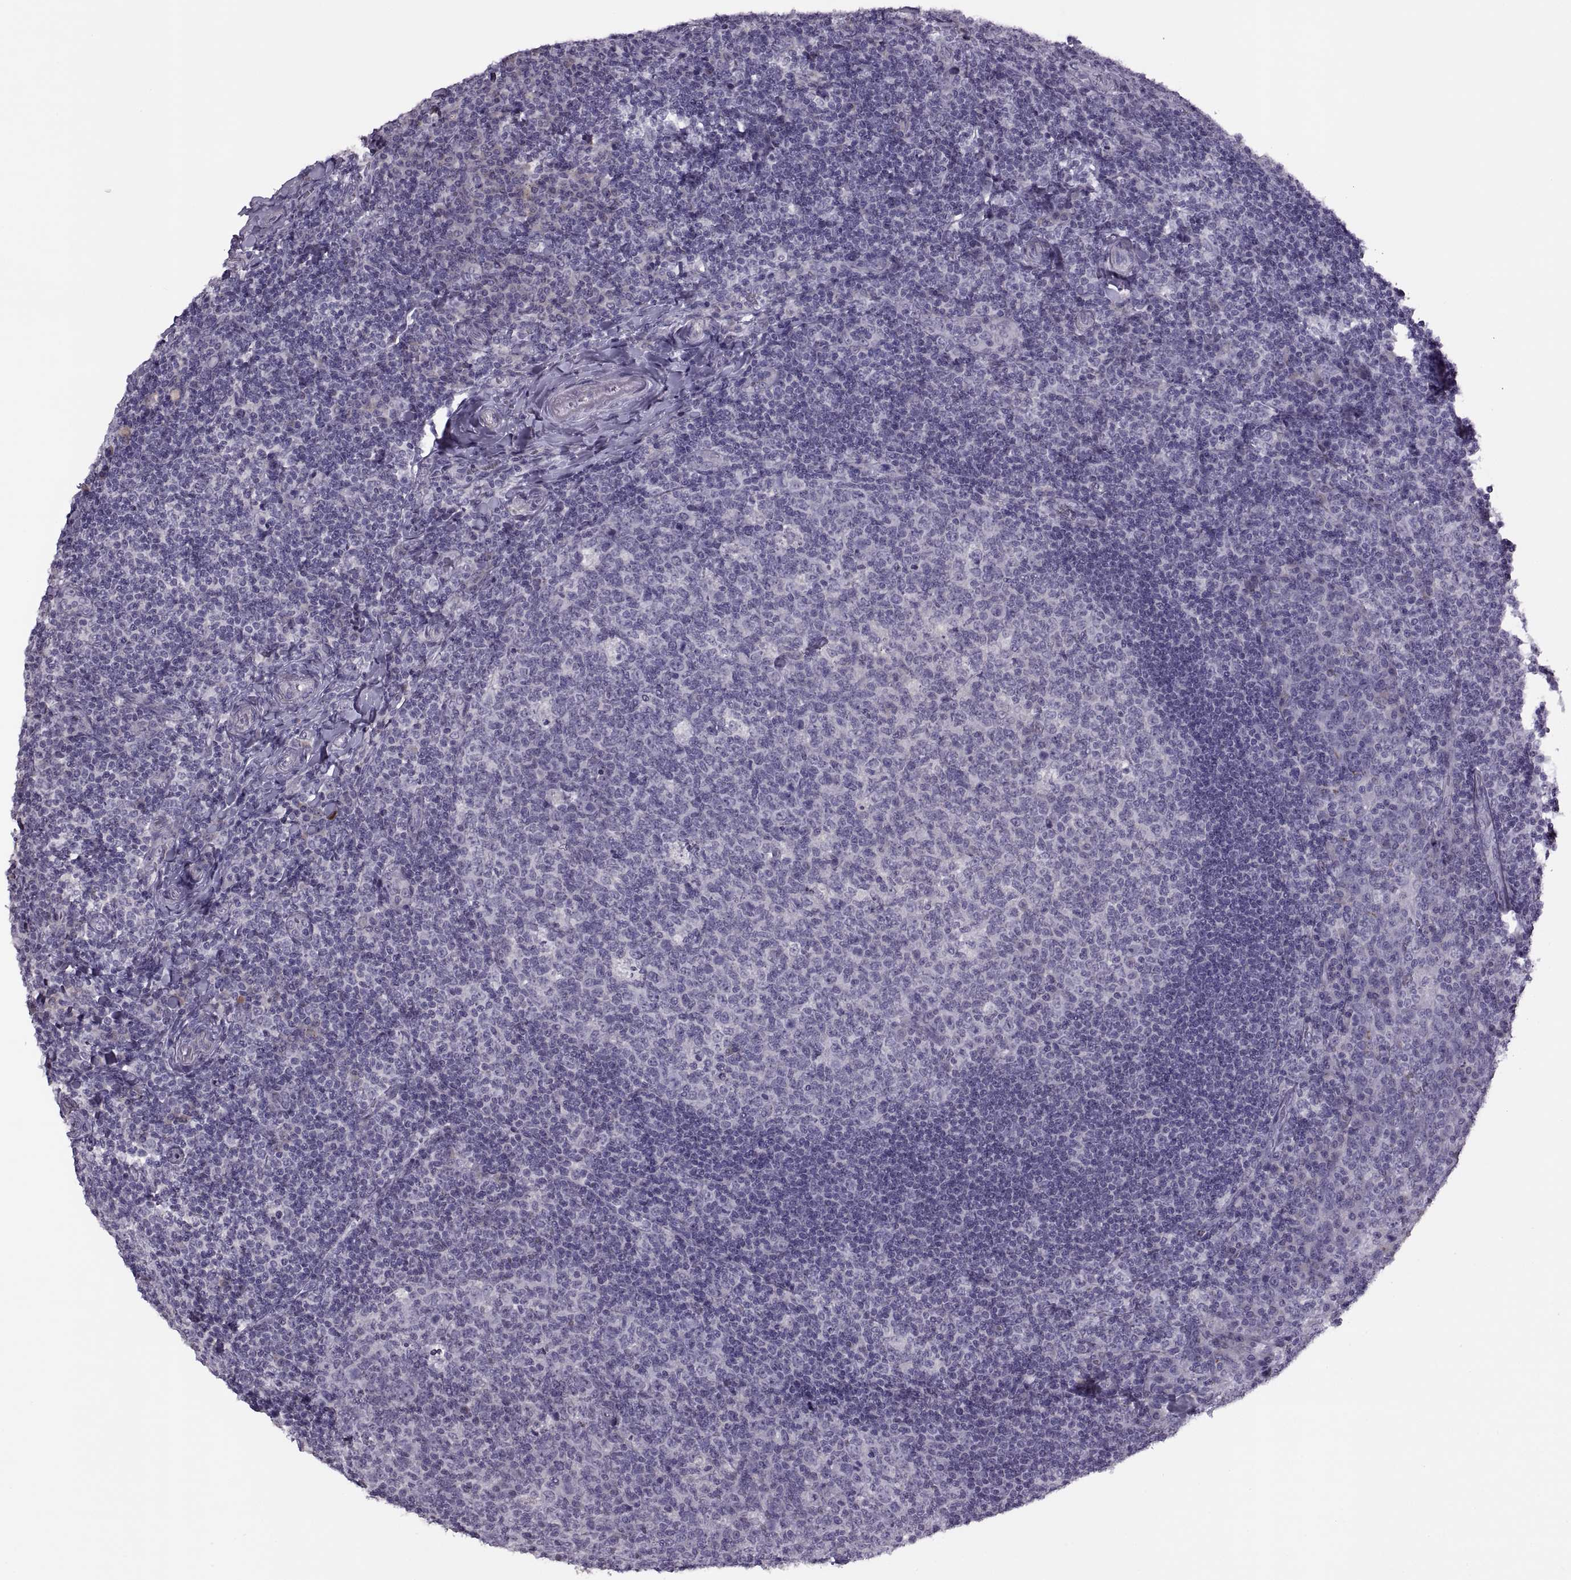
{"staining": {"intensity": "negative", "quantity": "none", "location": "none"}, "tissue": "tonsil", "cell_type": "Germinal center cells", "image_type": "normal", "snomed": [{"axis": "morphology", "description": "Normal tissue, NOS"}, {"axis": "topography", "description": "Tonsil"}], "caption": "A micrograph of tonsil stained for a protein reveals no brown staining in germinal center cells.", "gene": "RSPH6A", "patient": {"sex": "male", "age": 17}}